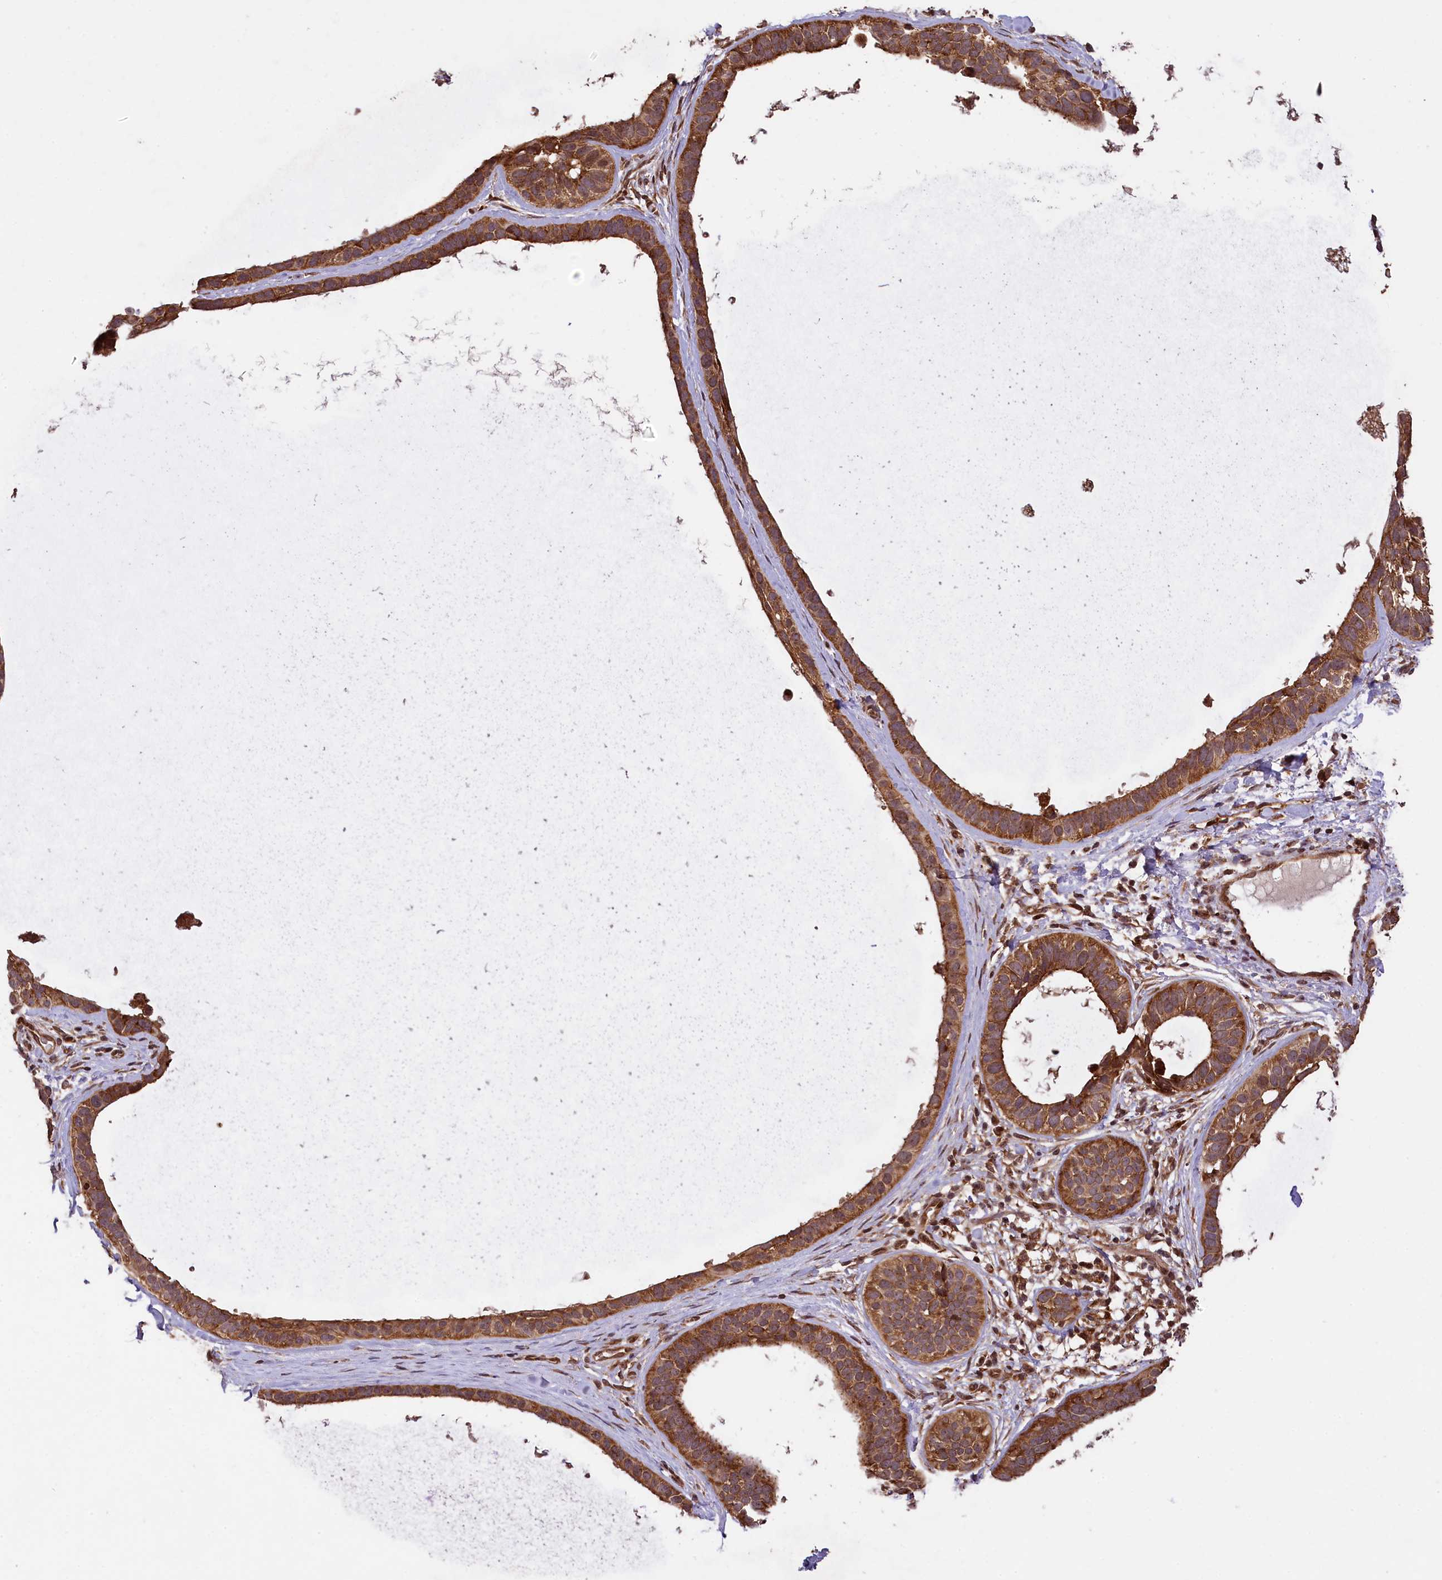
{"staining": {"intensity": "moderate", "quantity": ">75%", "location": "cytoplasmic/membranous"}, "tissue": "skin cancer", "cell_type": "Tumor cells", "image_type": "cancer", "snomed": [{"axis": "morphology", "description": "Basal cell carcinoma"}, {"axis": "topography", "description": "Skin"}], "caption": "Skin cancer stained for a protein (brown) demonstrates moderate cytoplasmic/membranous positive expression in approximately >75% of tumor cells.", "gene": "LARP4", "patient": {"sex": "male", "age": 62}}